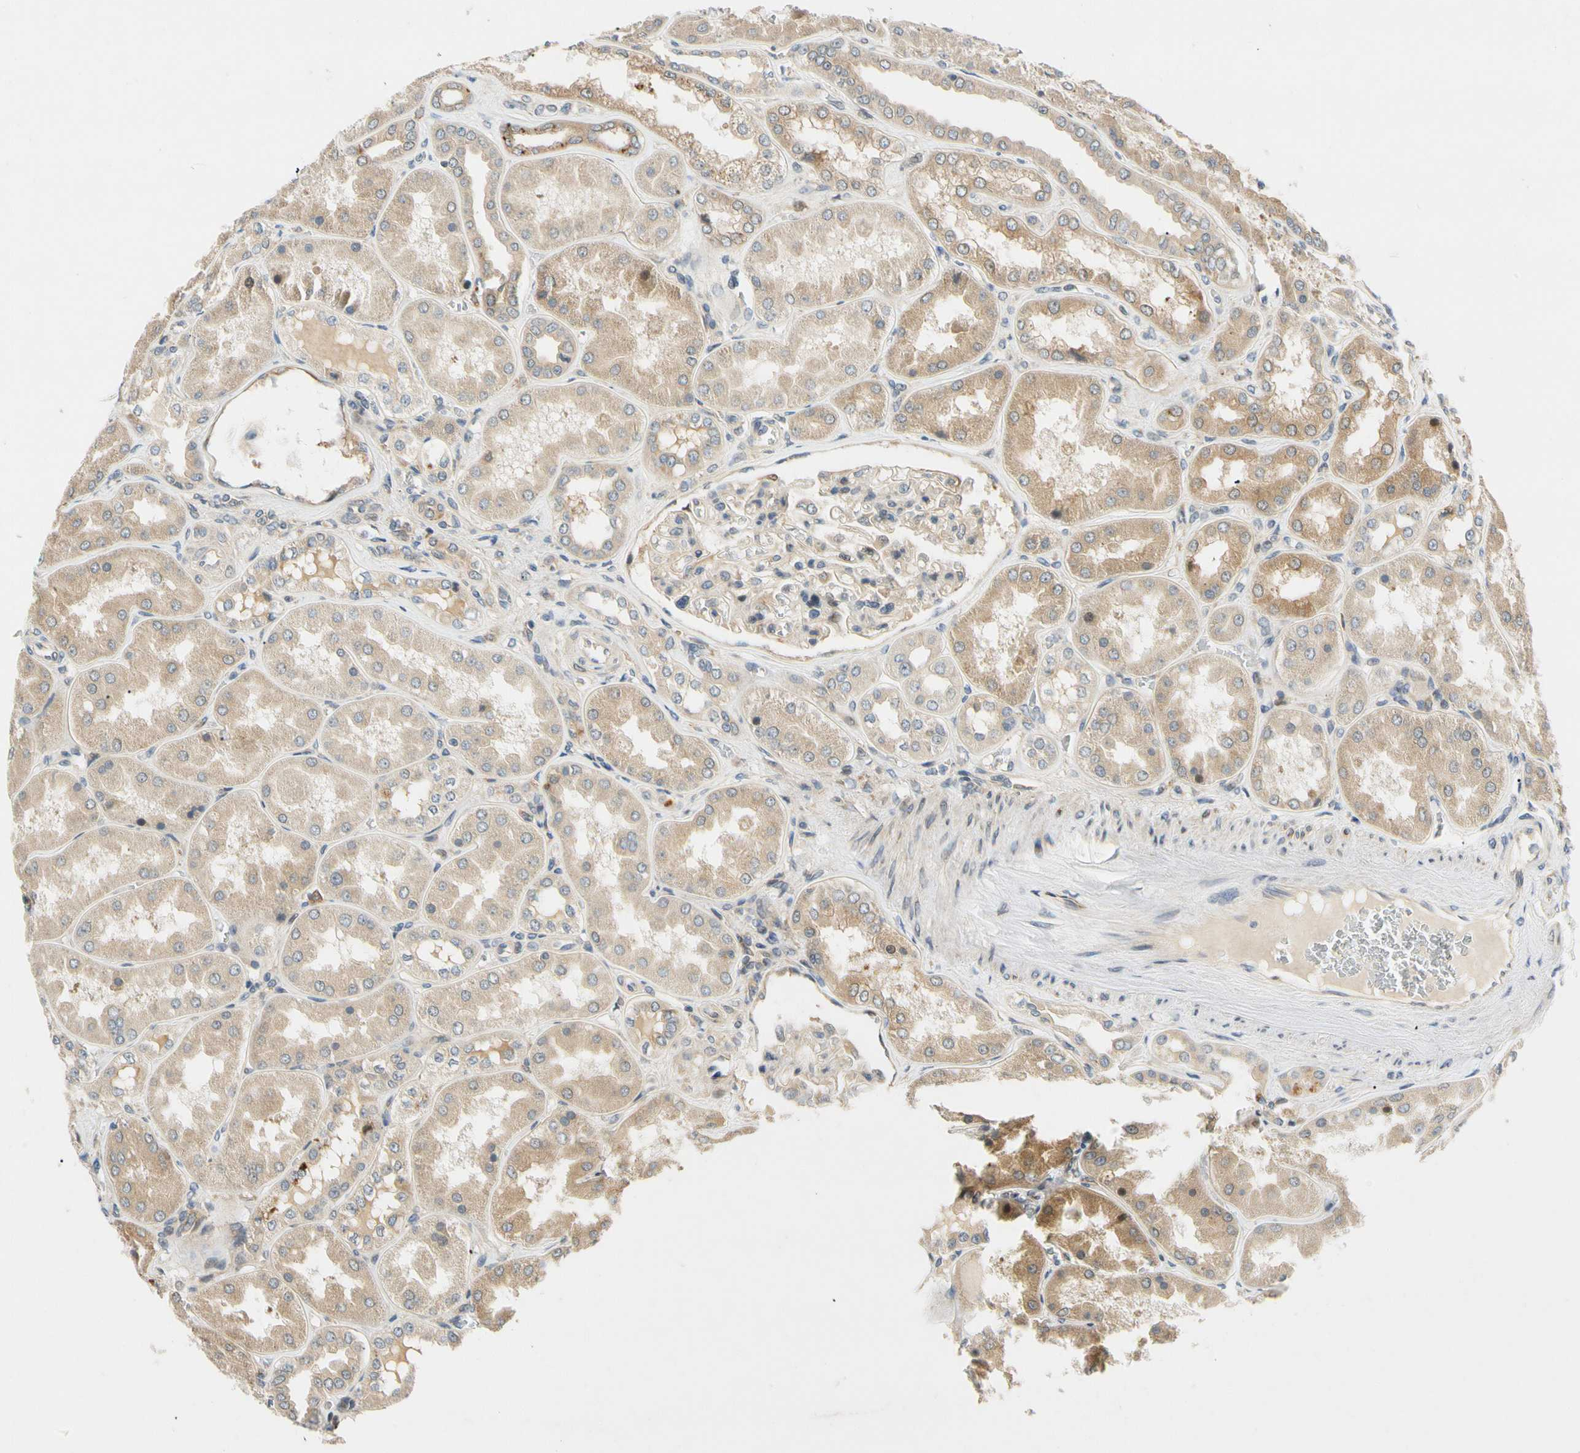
{"staining": {"intensity": "weak", "quantity": "25%-75%", "location": "cytoplasmic/membranous"}, "tissue": "kidney", "cell_type": "Cells in glomeruli", "image_type": "normal", "snomed": [{"axis": "morphology", "description": "Normal tissue, NOS"}, {"axis": "topography", "description": "Kidney"}], "caption": "A micrograph showing weak cytoplasmic/membranous expression in about 25%-75% of cells in glomeruli in benign kidney, as visualized by brown immunohistochemical staining.", "gene": "GATD1", "patient": {"sex": "female", "age": 56}}